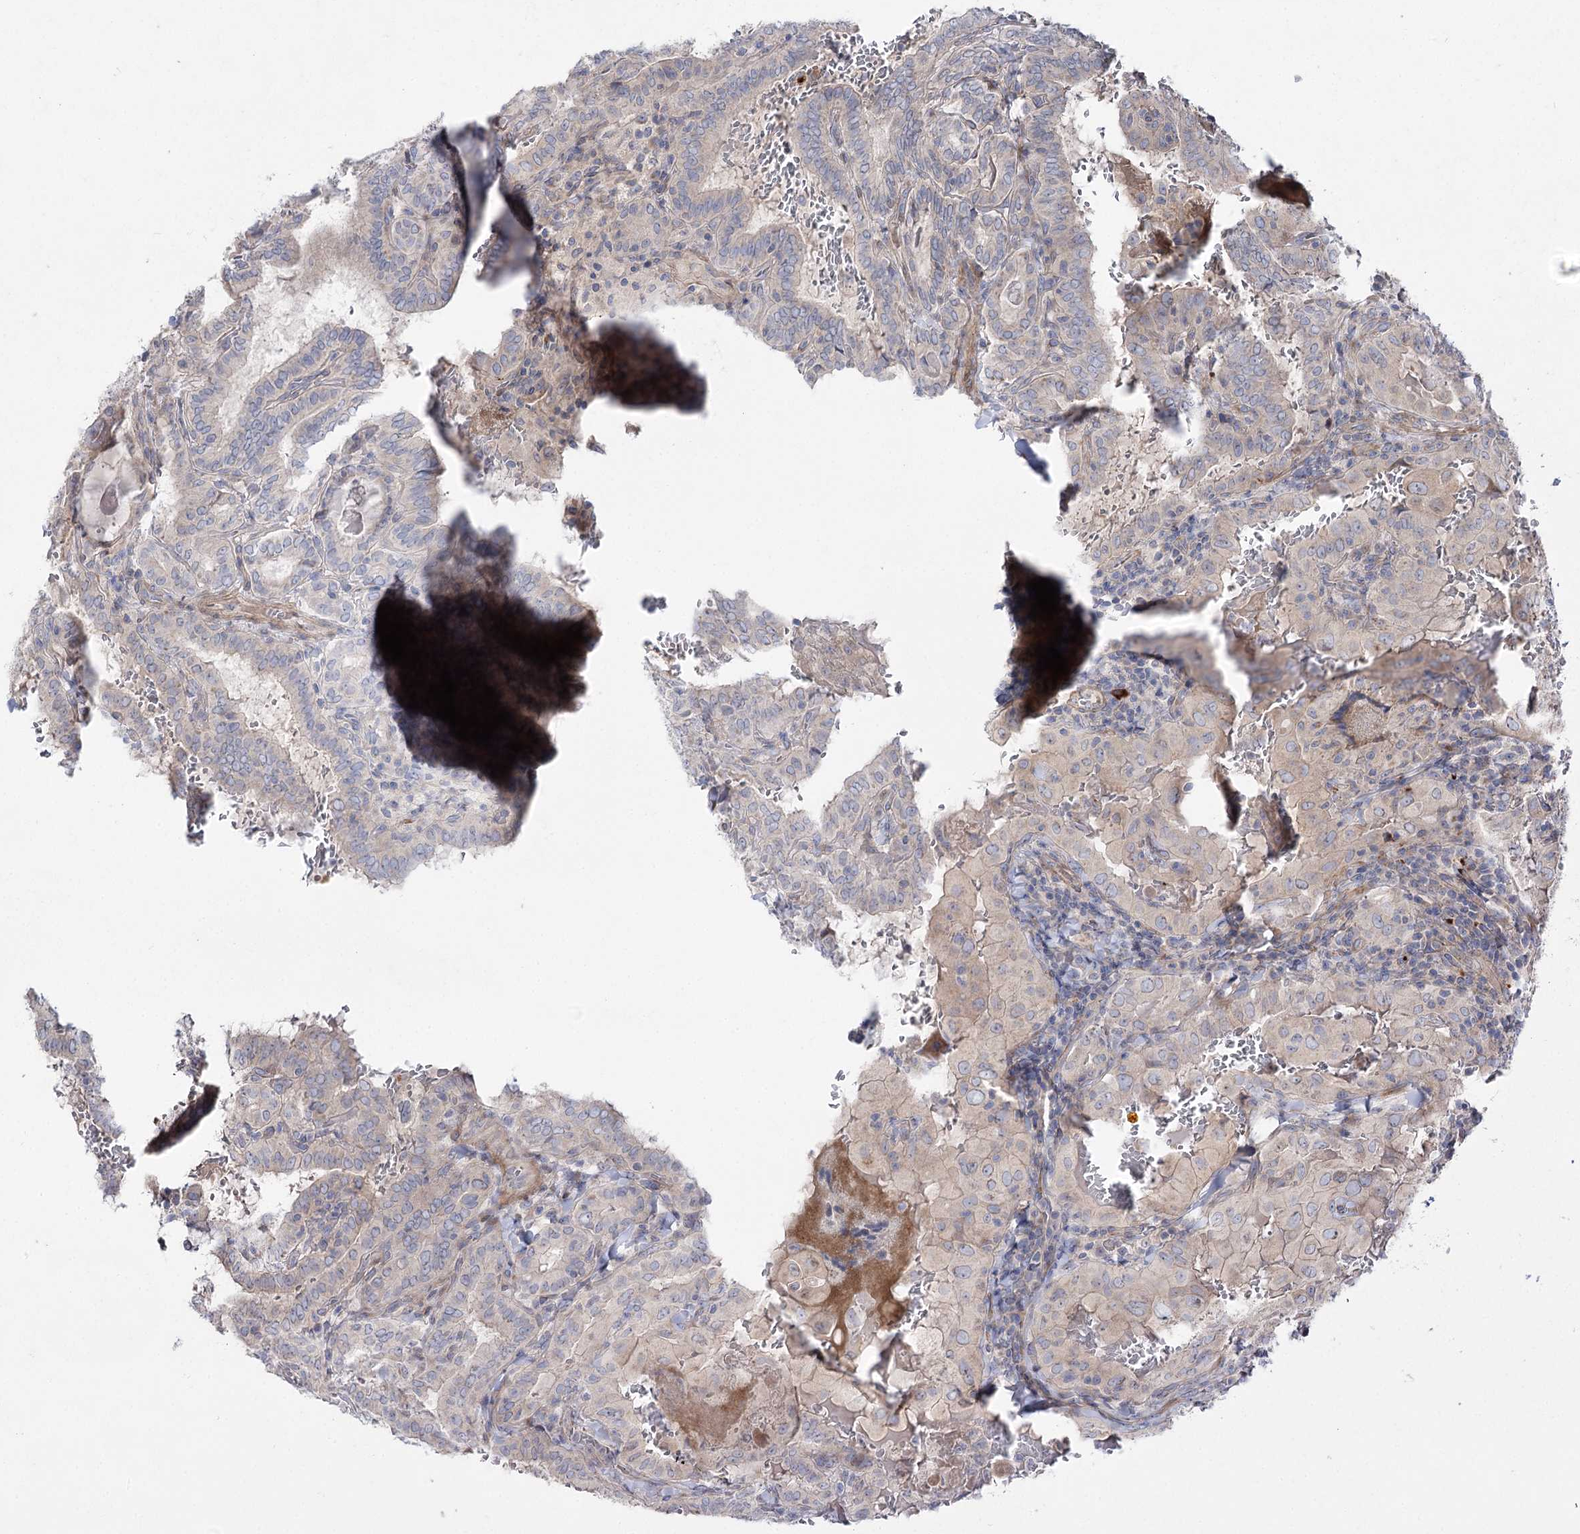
{"staining": {"intensity": "negative", "quantity": "none", "location": "none"}, "tissue": "thyroid cancer", "cell_type": "Tumor cells", "image_type": "cancer", "snomed": [{"axis": "morphology", "description": "Papillary adenocarcinoma, NOS"}, {"axis": "topography", "description": "Thyroid gland"}], "caption": "The micrograph reveals no staining of tumor cells in papillary adenocarcinoma (thyroid). (Stains: DAB (3,3'-diaminobenzidine) immunohistochemistry (IHC) with hematoxylin counter stain, Microscopy: brightfield microscopy at high magnification).", "gene": "SH3BP5L", "patient": {"sex": "female", "age": 72}}